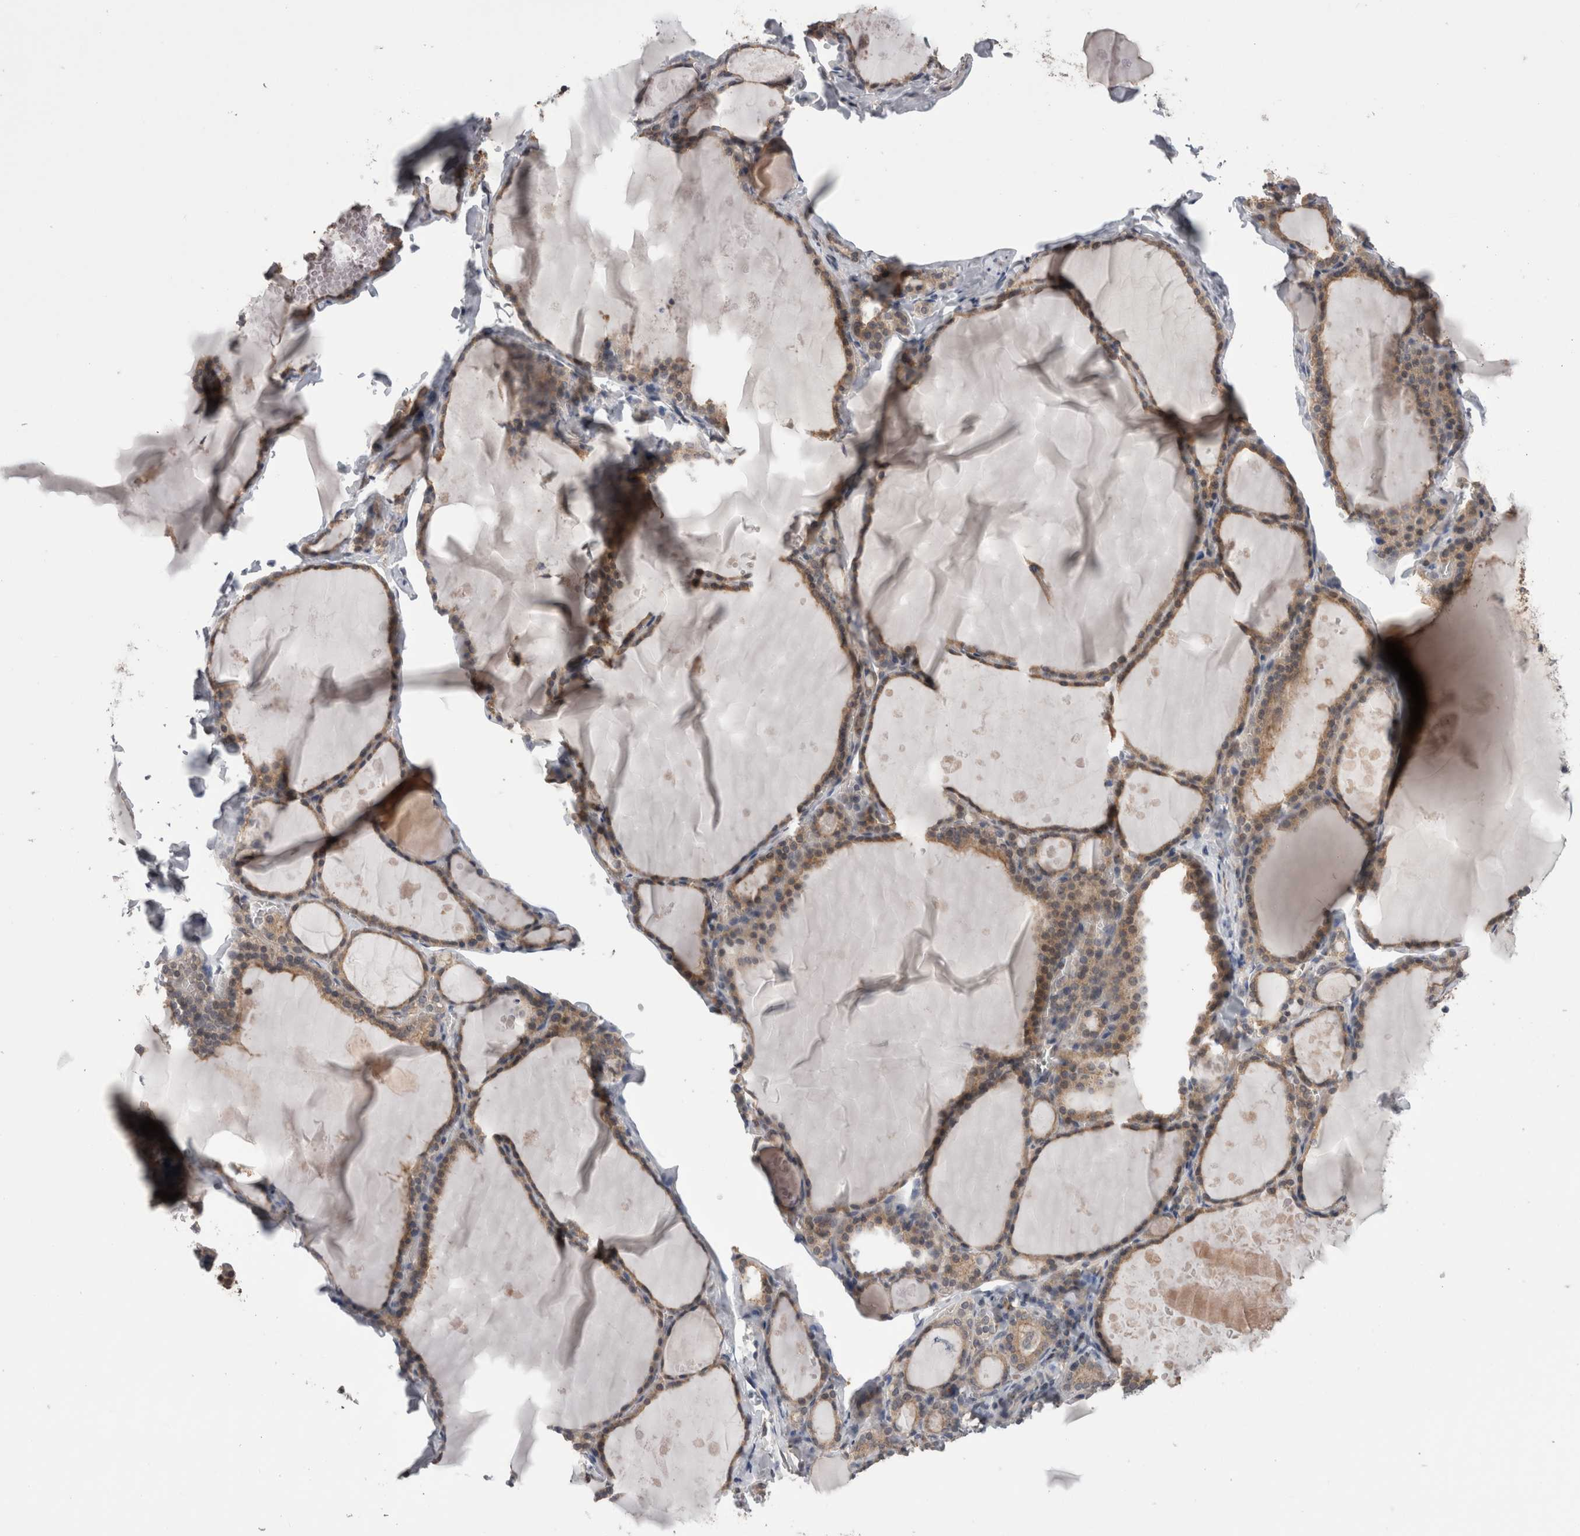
{"staining": {"intensity": "moderate", "quantity": ">75%", "location": "cytoplasmic/membranous"}, "tissue": "thyroid gland", "cell_type": "Glandular cells", "image_type": "normal", "snomed": [{"axis": "morphology", "description": "Normal tissue, NOS"}, {"axis": "topography", "description": "Thyroid gland"}], "caption": "Thyroid gland stained with a brown dye reveals moderate cytoplasmic/membranous positive staining in approximately >75% of glandular cells.", "gene": "DCTN6", "patient": {"sex": "male", "age": 56}}